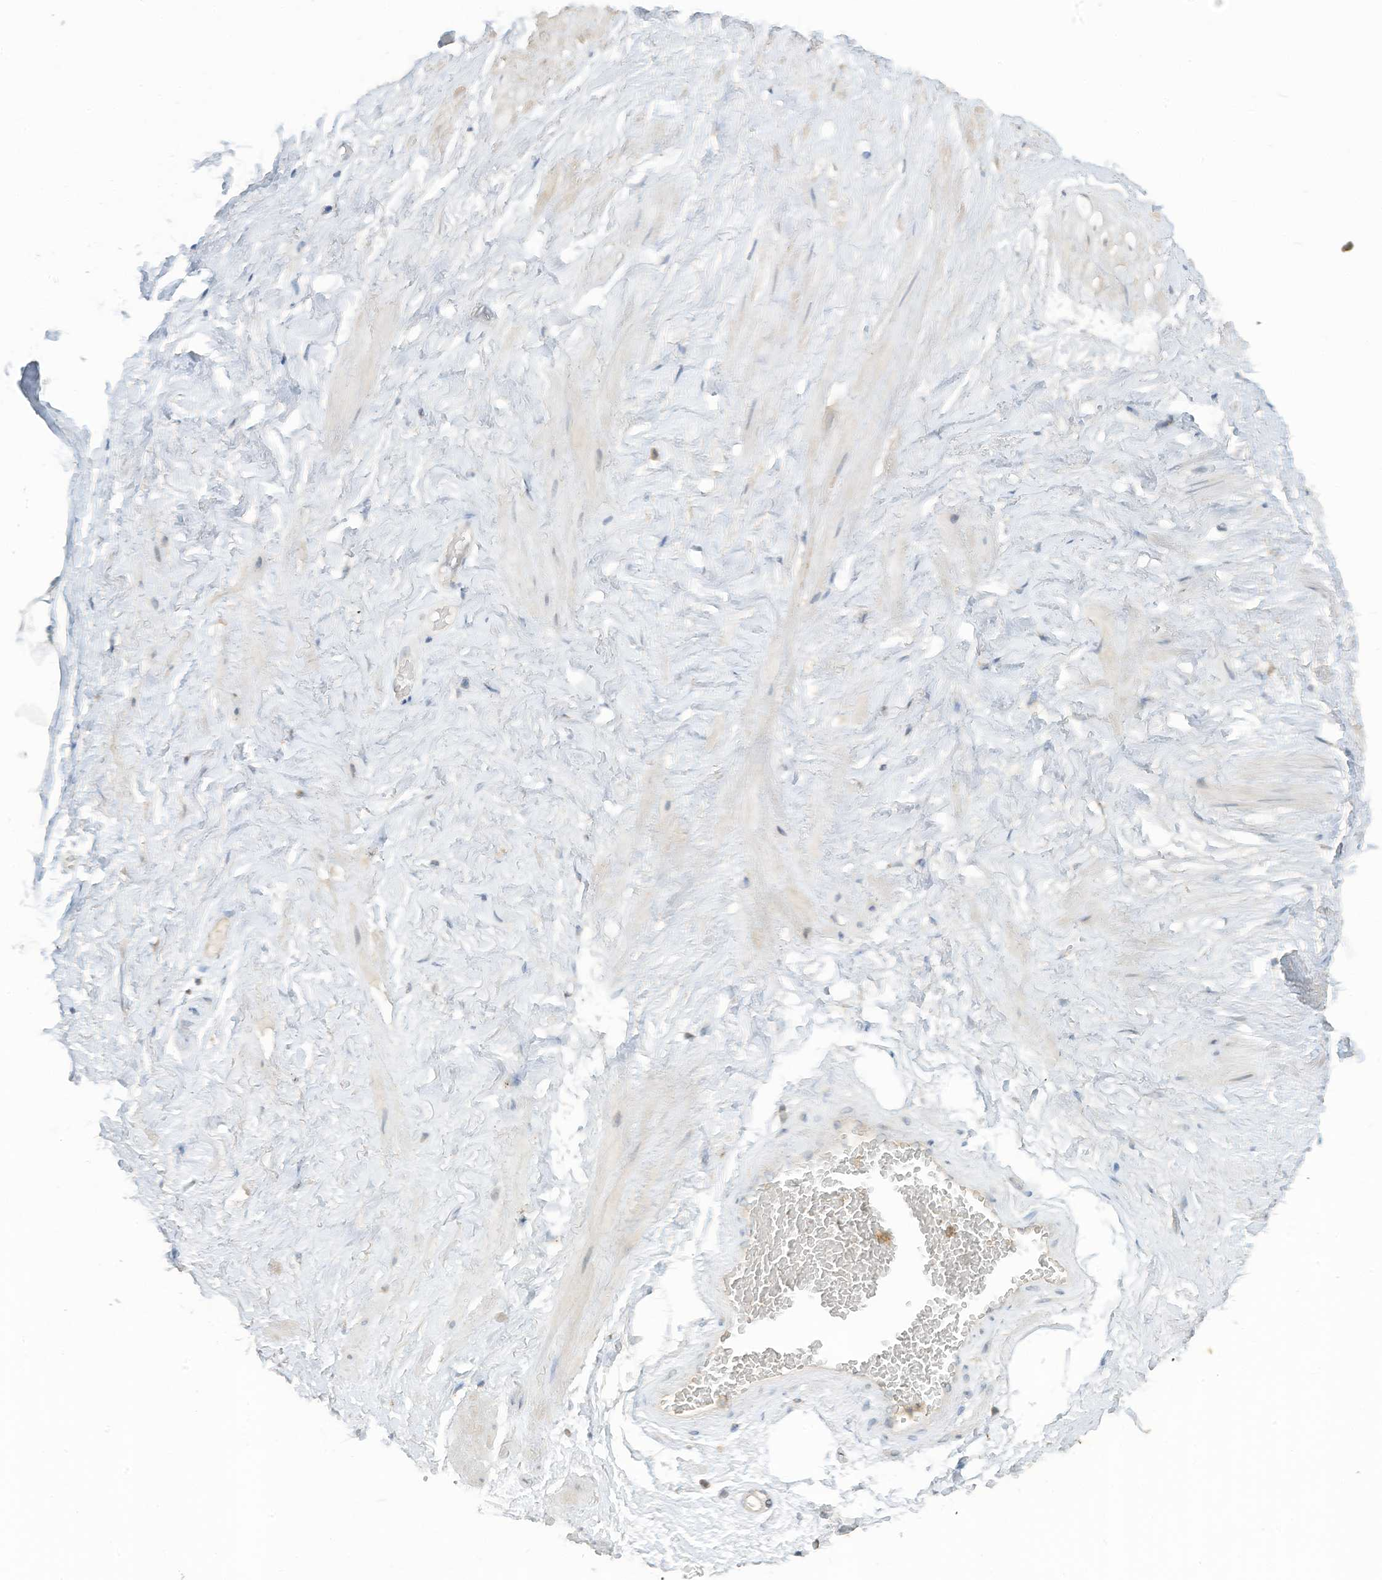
{"staining": {"intensity": "weak", "quantity": "25%-75%", "location": "cytoplasmic/membranous"}, "tissue": "adipose tissue", "cell_type": "Adipocytes", "image_type": "normal", "snomed": [{"axis": "morphology", "description": "Normal tissue, NOS"}, {"axis": "morphology", "description": "Adenocarcinoma, Low grade"}, {"axis": "topography", "description": "Prostate"}, {"axis": "topography", "description": "Peripheral nerve tissue"}], "caption": "This image displays normal adipose tissue stained with IHC to label a protein in brown. The cytoplasmic/membranous of adipocytes show weak positivity for the protein. Nuclei are counter-stained blue.", "gene": "PARVG", "patient": {"sex": "male", "age": 63}}